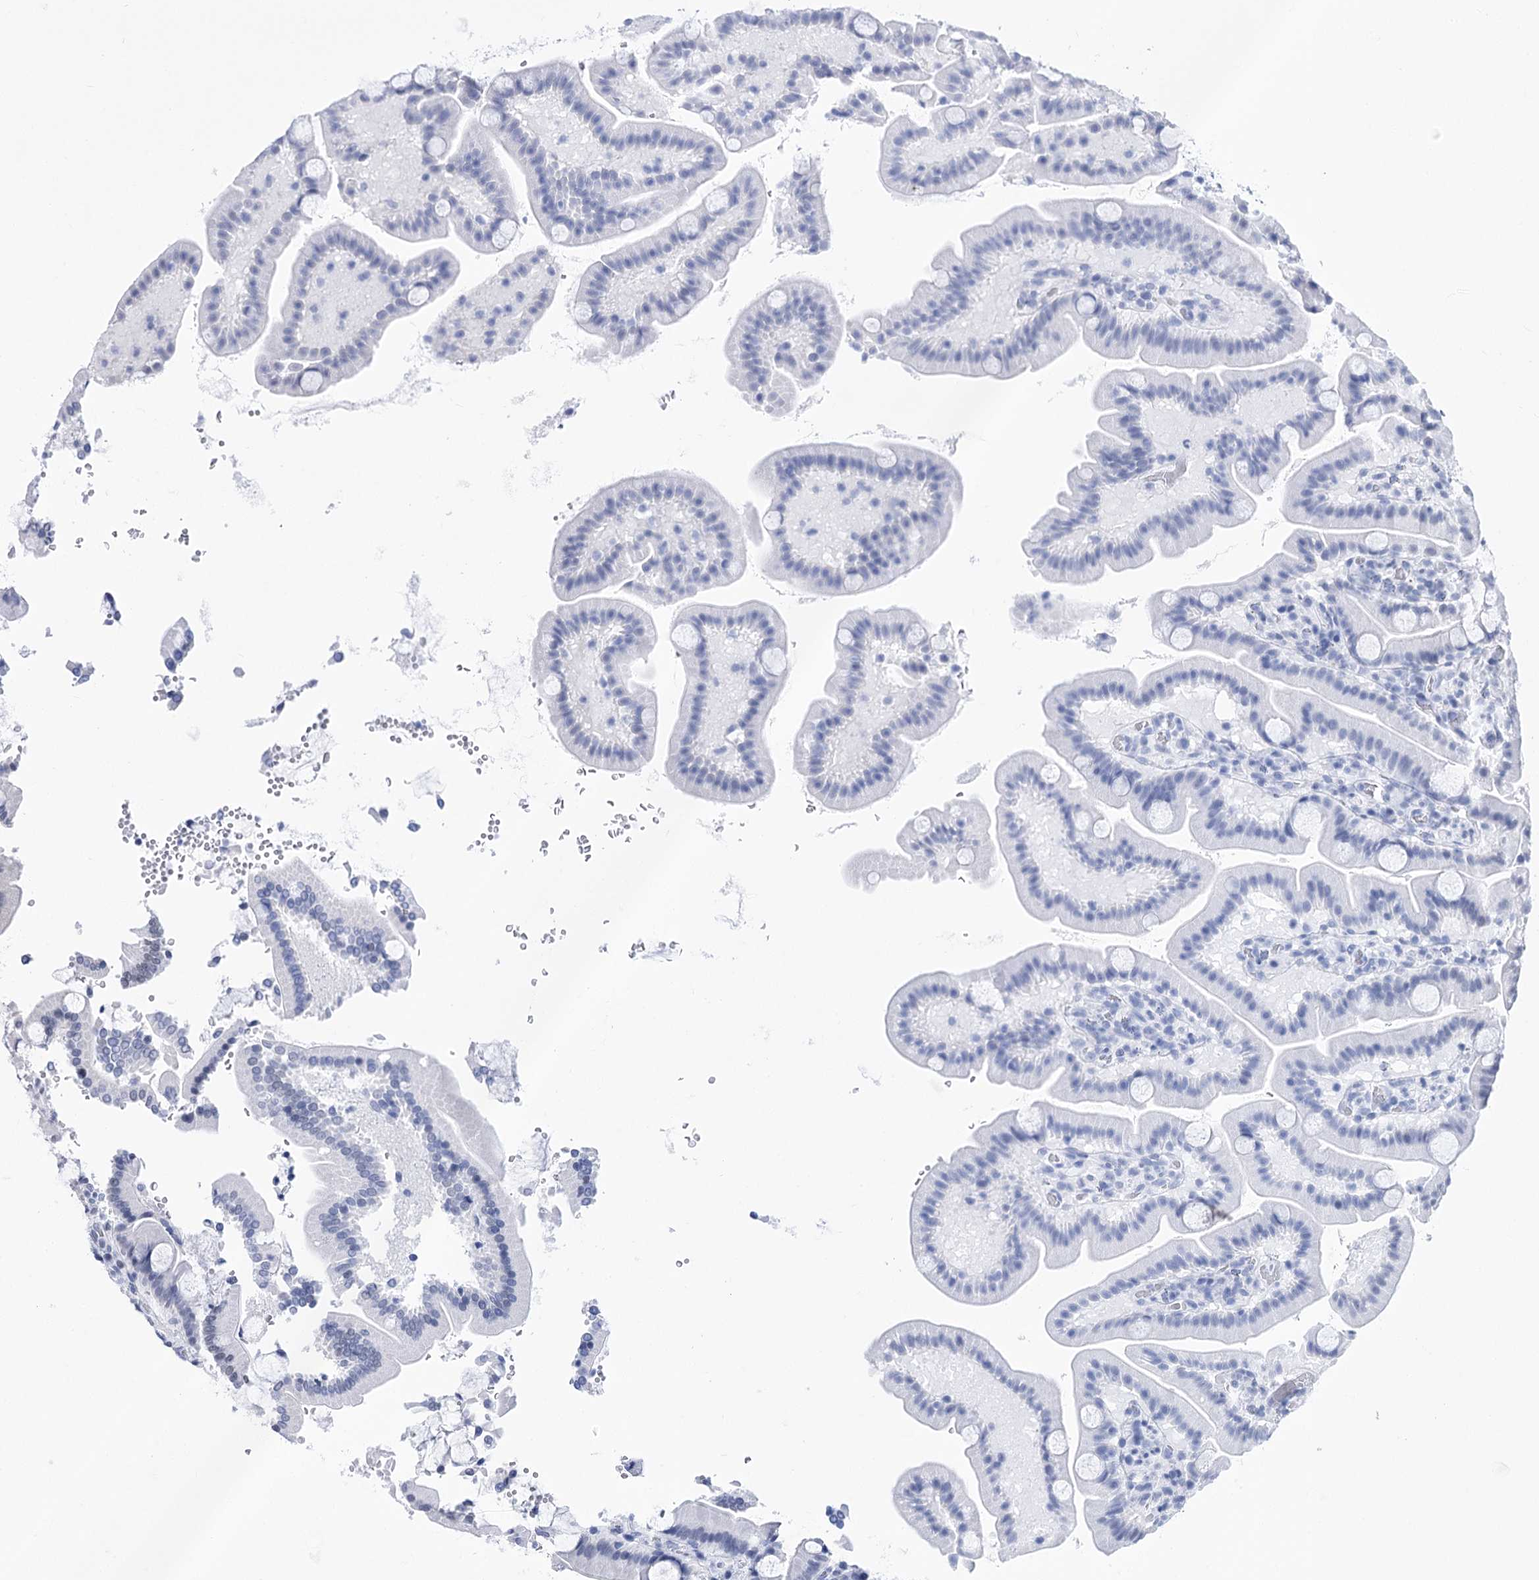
{"staining": {"intensity": "negative", "quantity": "none", "location": "none"}, "tissue": "duodenum", "cell_type": "Glandular cells", "image_type": "normal", "snomed": [{"axis": "morphology", "description": "Normal tissue, NOS"}, {"axis": "topography", "description": "Duodenum"}], "caption": "This is a image of immunohistochemistry staining of benign duodenum, which shows no staining in glandular cells.", "gene": "POU4F3", "patient": {"sex": "male", "age": 55}}